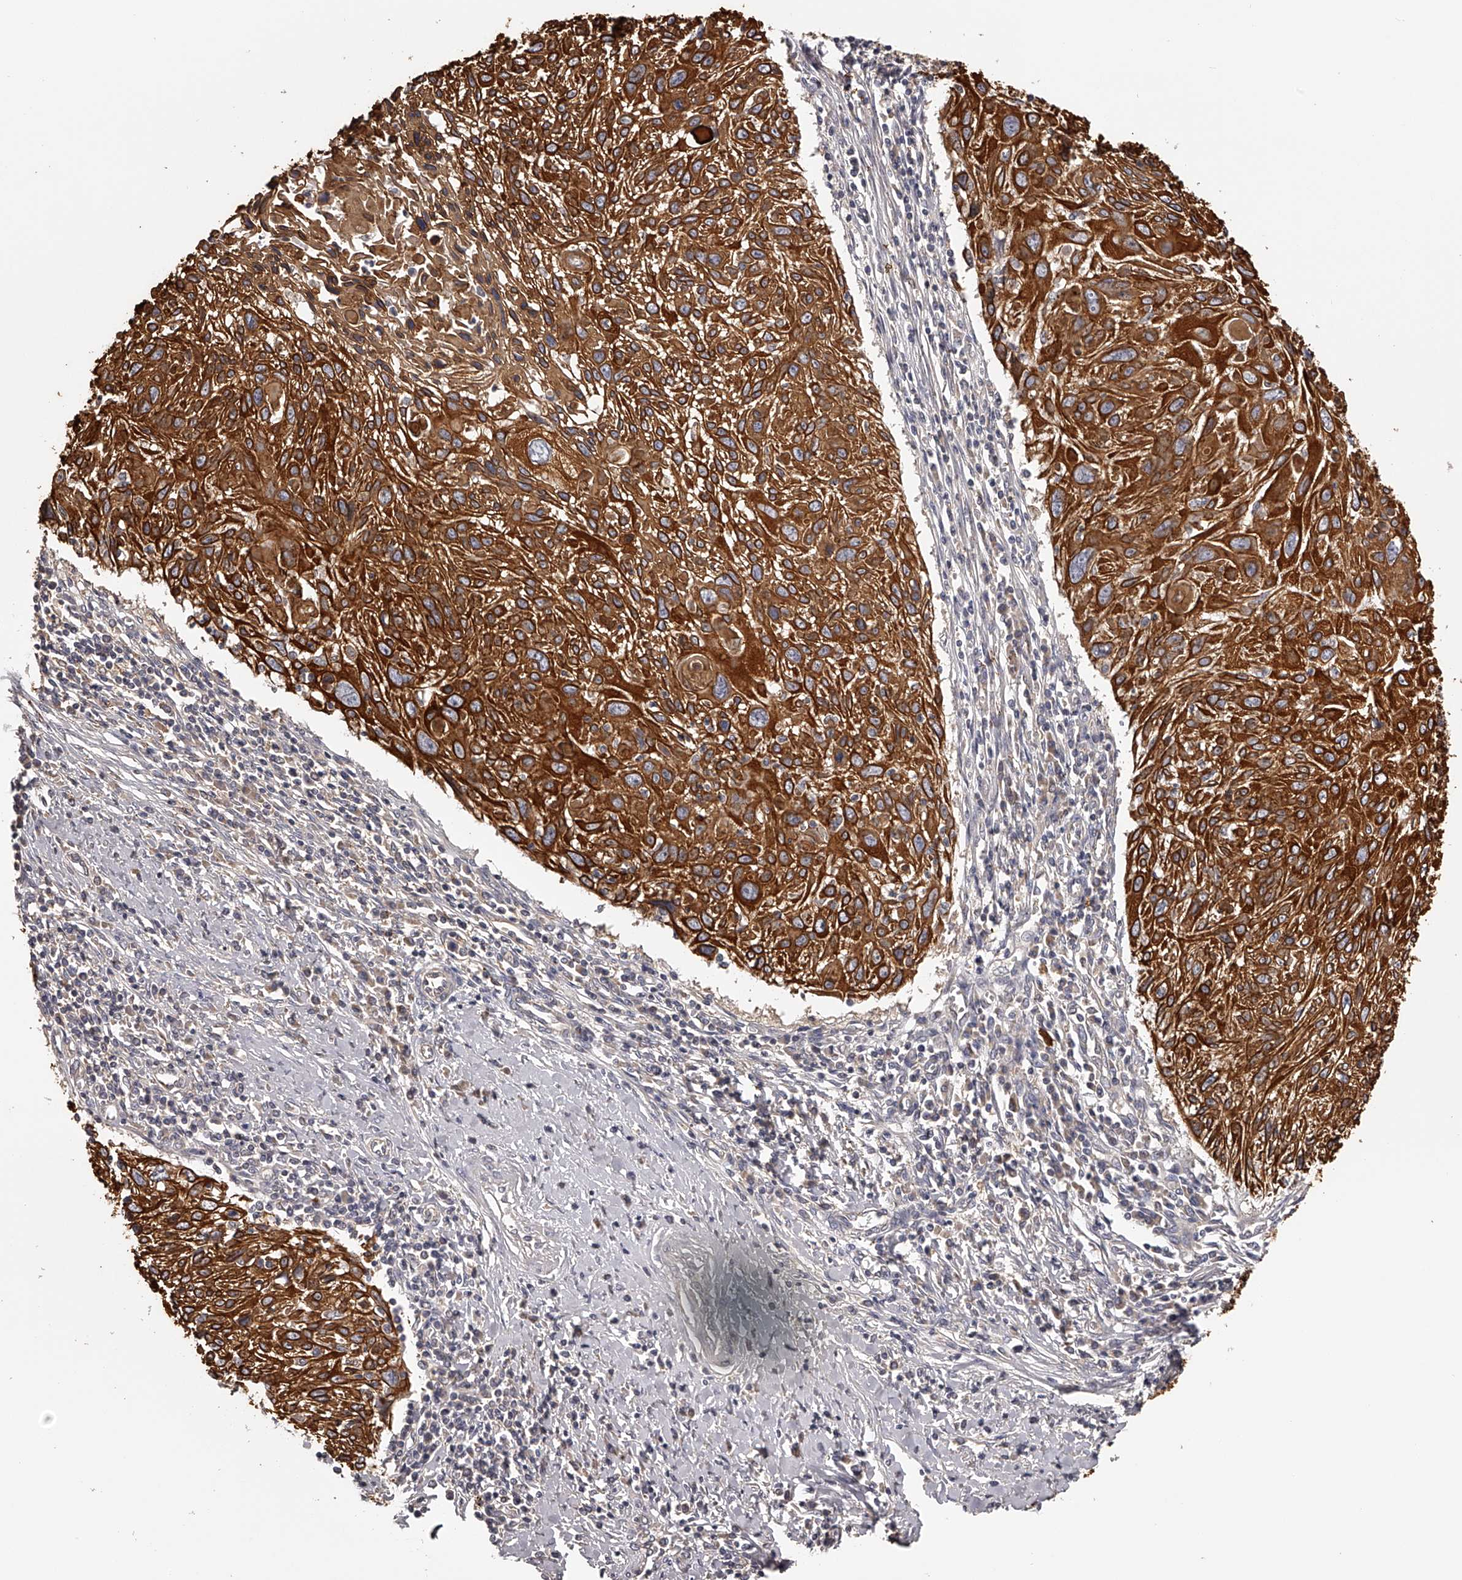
{"staining": {"intensity": "strong", "quantity": ">75%", "location": "cytoplasmic/membranous"}, "tissue": "cervical cancer", "cell_type": "Tumor cells", "image_type": "cancer", "snomed": [{"axis": "morphology", "description": "Squamous cell carcinoma, NOS"}, {"axis": "topography", "description": "Cervix"}], "caption": "Protein staining of cervical squamous cell carcinoma tissue displays strong cytoplasmic/membranous expression in approximately >75% of tumor cells.", "gene": "TNN", "patient": {"sex": "female", "age": 51}}